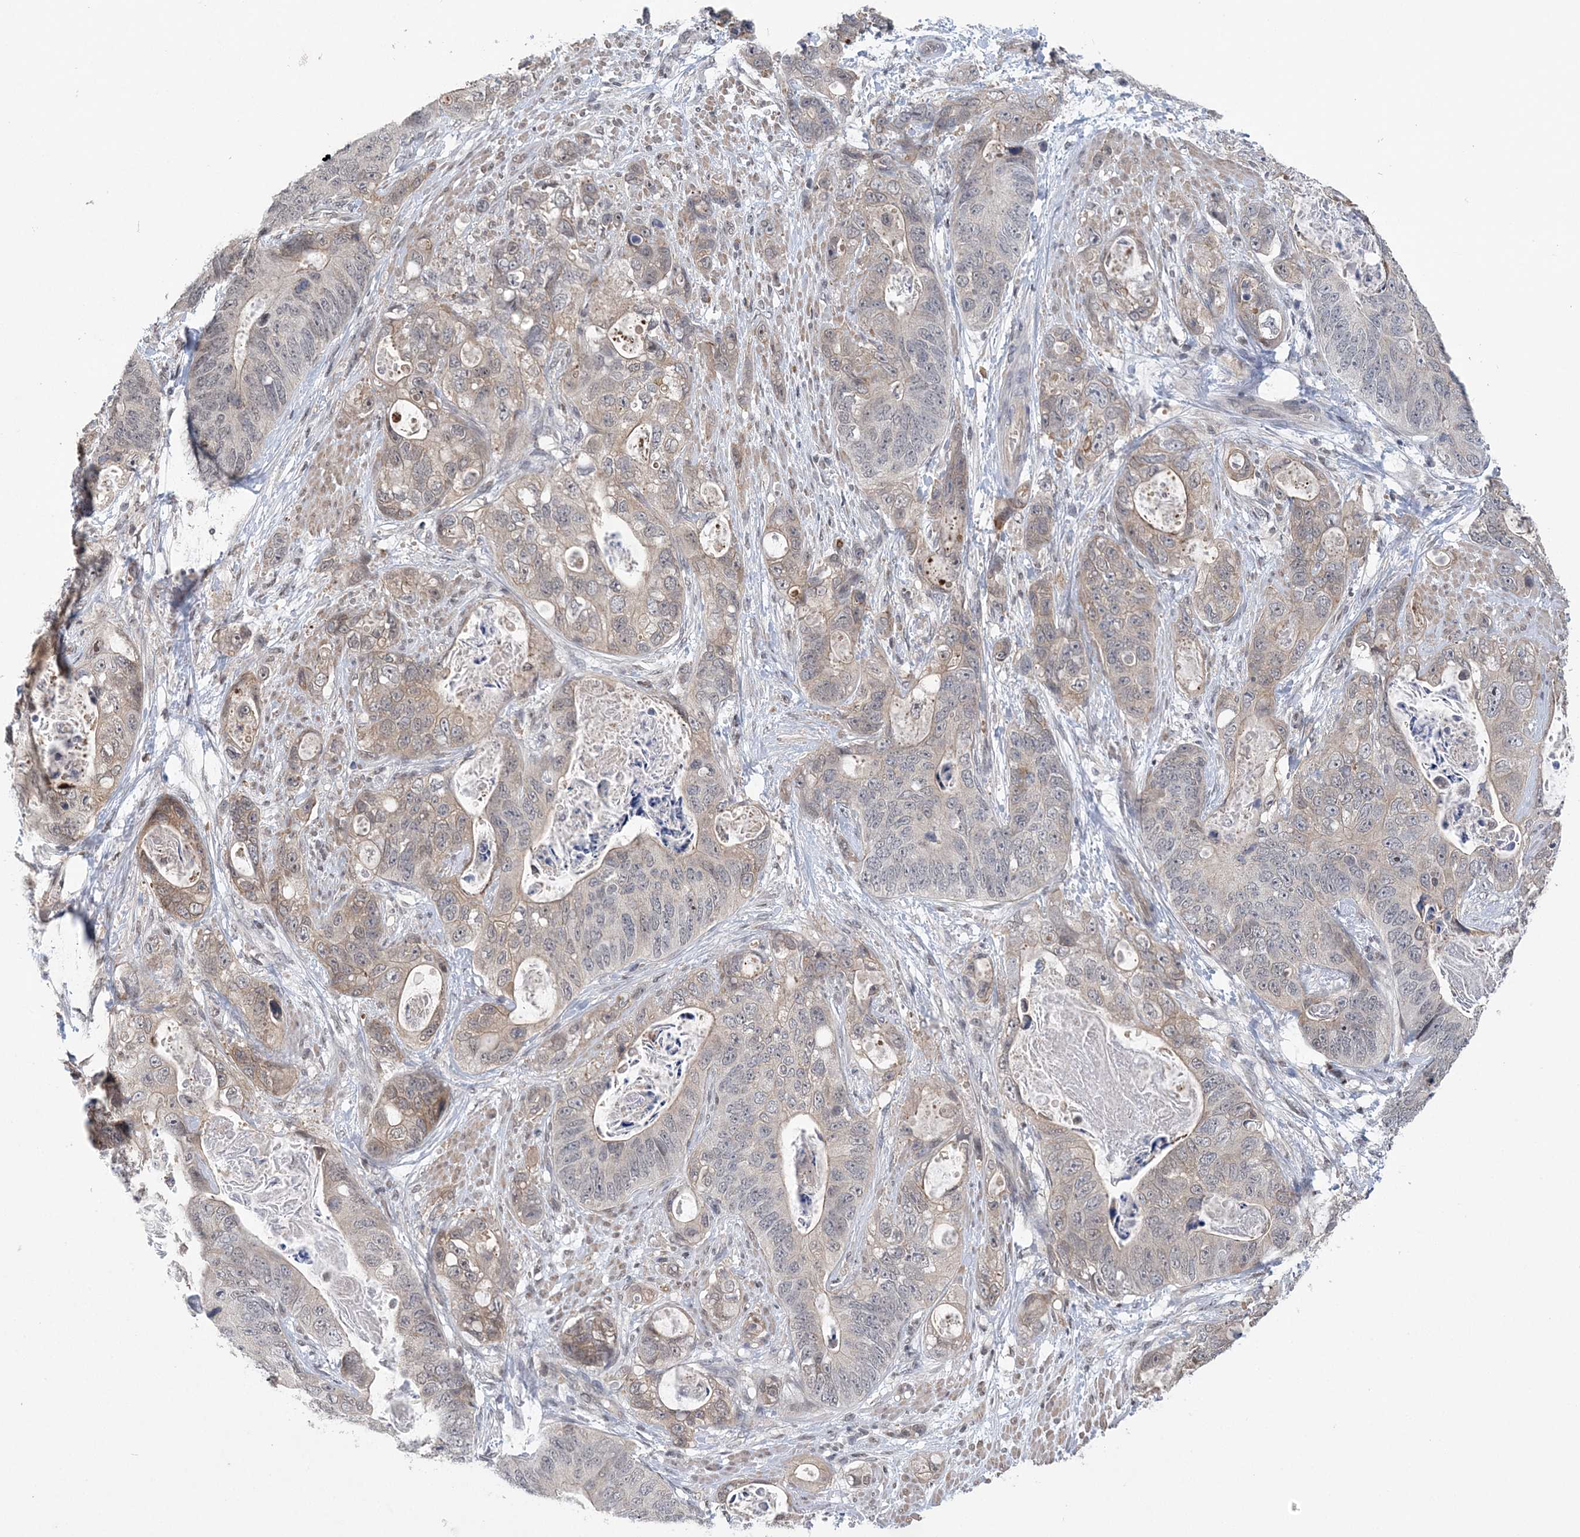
{"staining": {"intensity": "weak", "quantity": "<25%", "location": "cytoplasmic/membranous,nuclear"}, "tissue": "stomach cancer", "cell_type": "Tumor cells", "image_type": "cancer", "snomed": [{"axis": "morphology", "description": "Adenocarcinoma, NOS"}, {"axis": "topography", "description": "Stomach"}], "caption": "Photomicrograph shows no significant protein positivity in tumor cells of stomach cancer. (DAB immunohistochemistry visualized using brightfield microscopy, high magnification).", "gene": "CCDC152", "patient": {"sex": "female", "age": 89}}